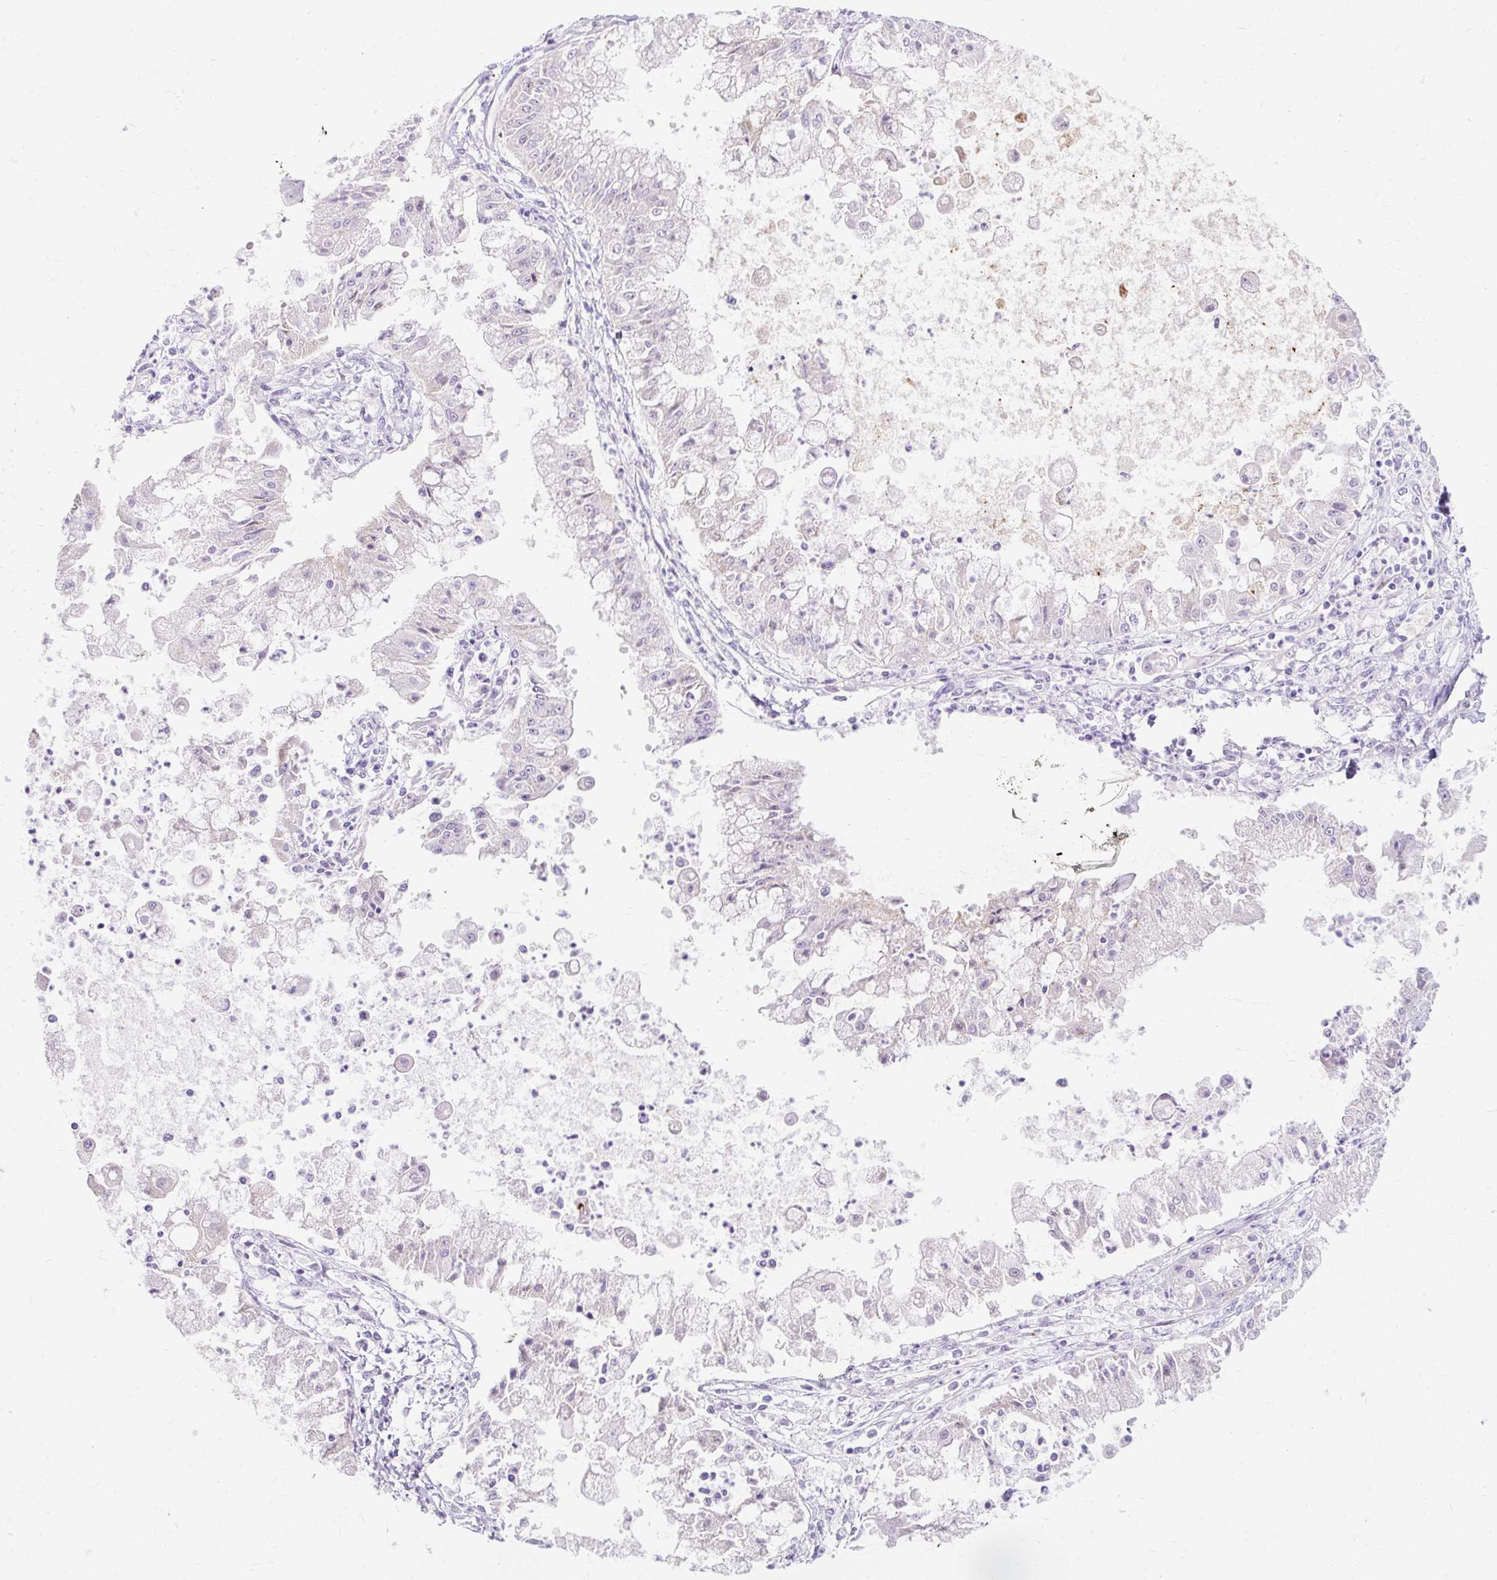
{"staining": {"intensity": "negative", "quantity": "none", "location": "none"}, "tissue": "ovarian cancer", "cell_type": "Tumor cells", "image_type": "cancer", "snomed": [{"axis": "morphology", "description": "Cystadenocarcinoma, mucinous, NOS"}, {"axis": "topography", "description": "Ovary"}], "caption": "Immunohistochemical staining of human ovarian mucinous cystadenocarcinoma reveals no significant positivity in tumor cells.", "gene": "CLDN25", "patient": {"sex": "female", "age": 70}}